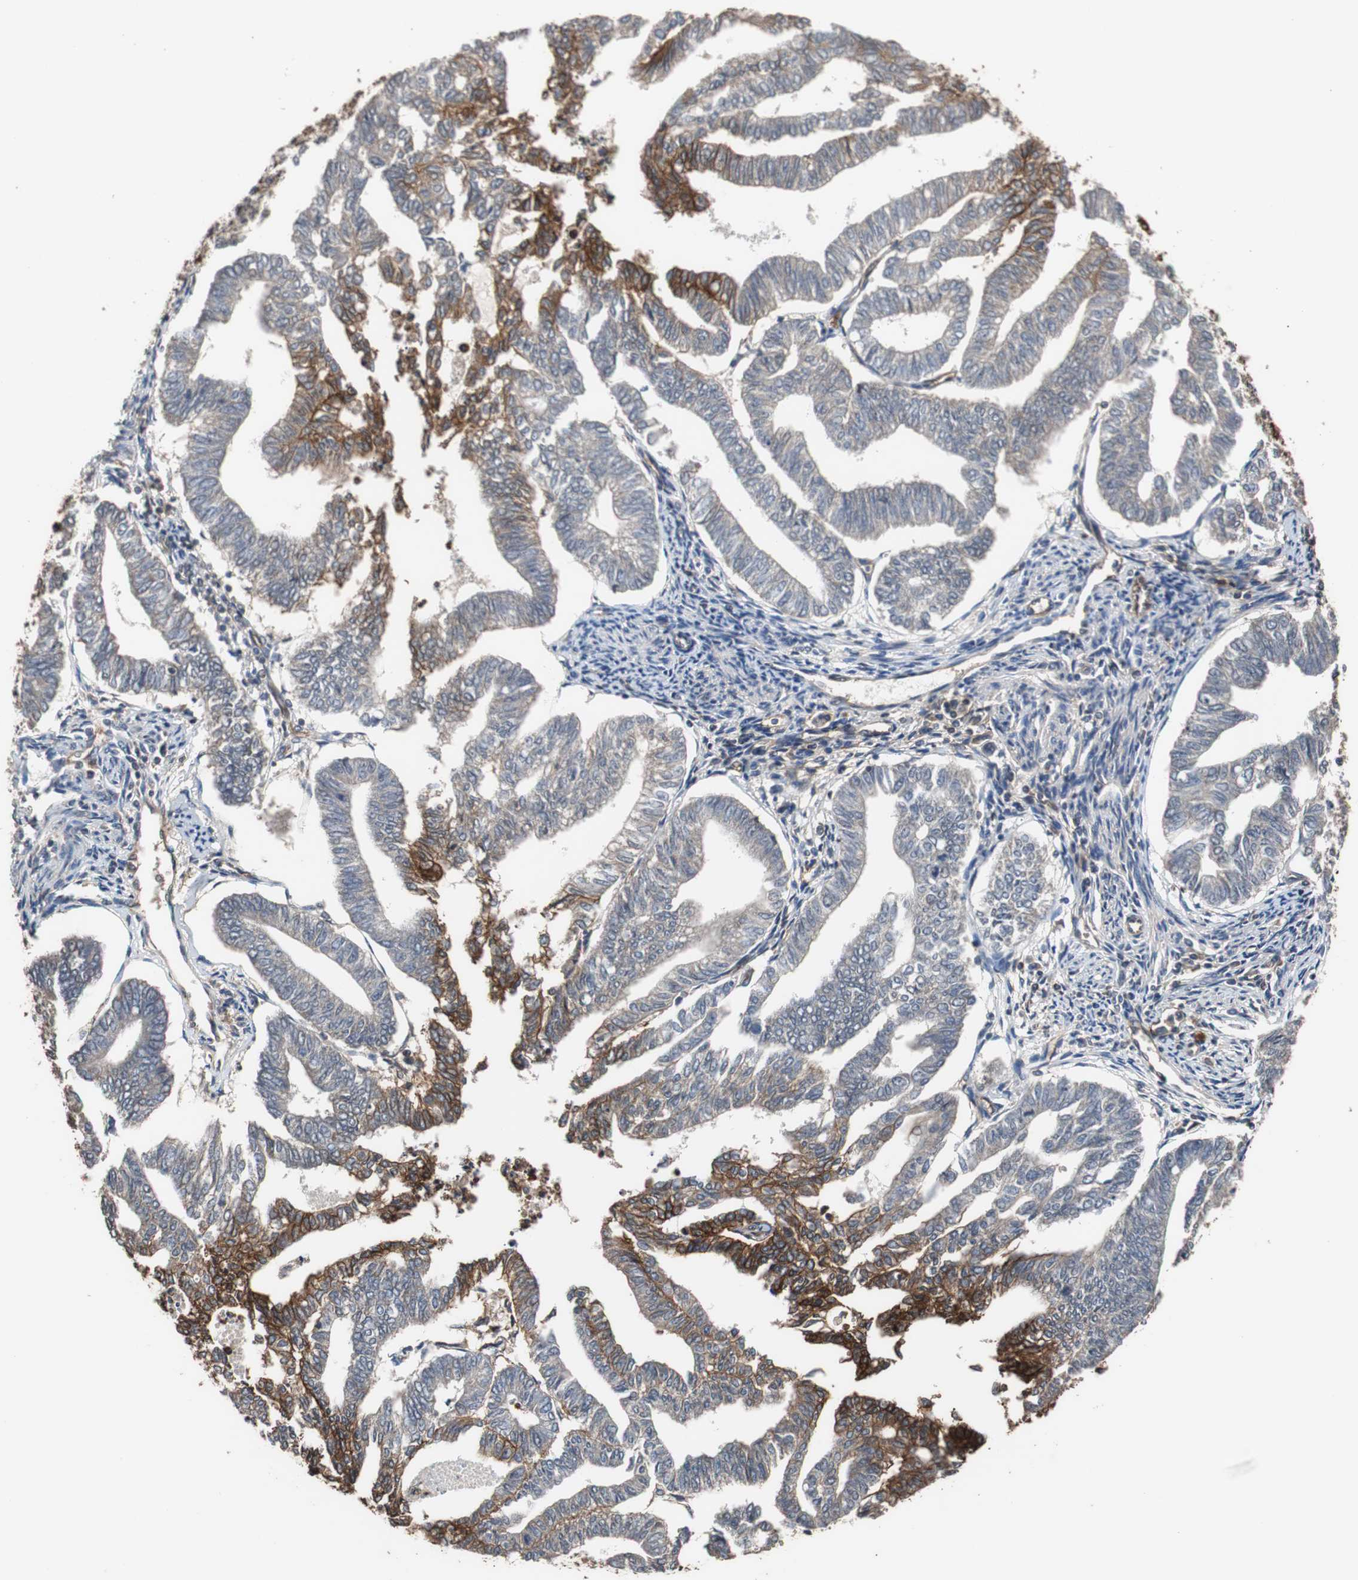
{"staining": {"intensity": "strong", "quantity": "25%-75%", "location": "cytoplasmic/membranous"}, "tissue": "endometrial cancer", "cell_type": "Tumor cells", "image_type": "cancer", "snomed": [{"axis": "morphology", "description": "Adenocarcinoma, NOS"}, {"axis": "topography", "description": "Endometrium"}], "caption": "Human endometrial cancer (adenocarcinoma) stained for a protein (brown) reveals strong cytoplasmic/membranous positive positivity in approximately 25%-75% of tumor cells.", "gene": "NDRG1", "patient": {"sex": "female", "age": 79}}